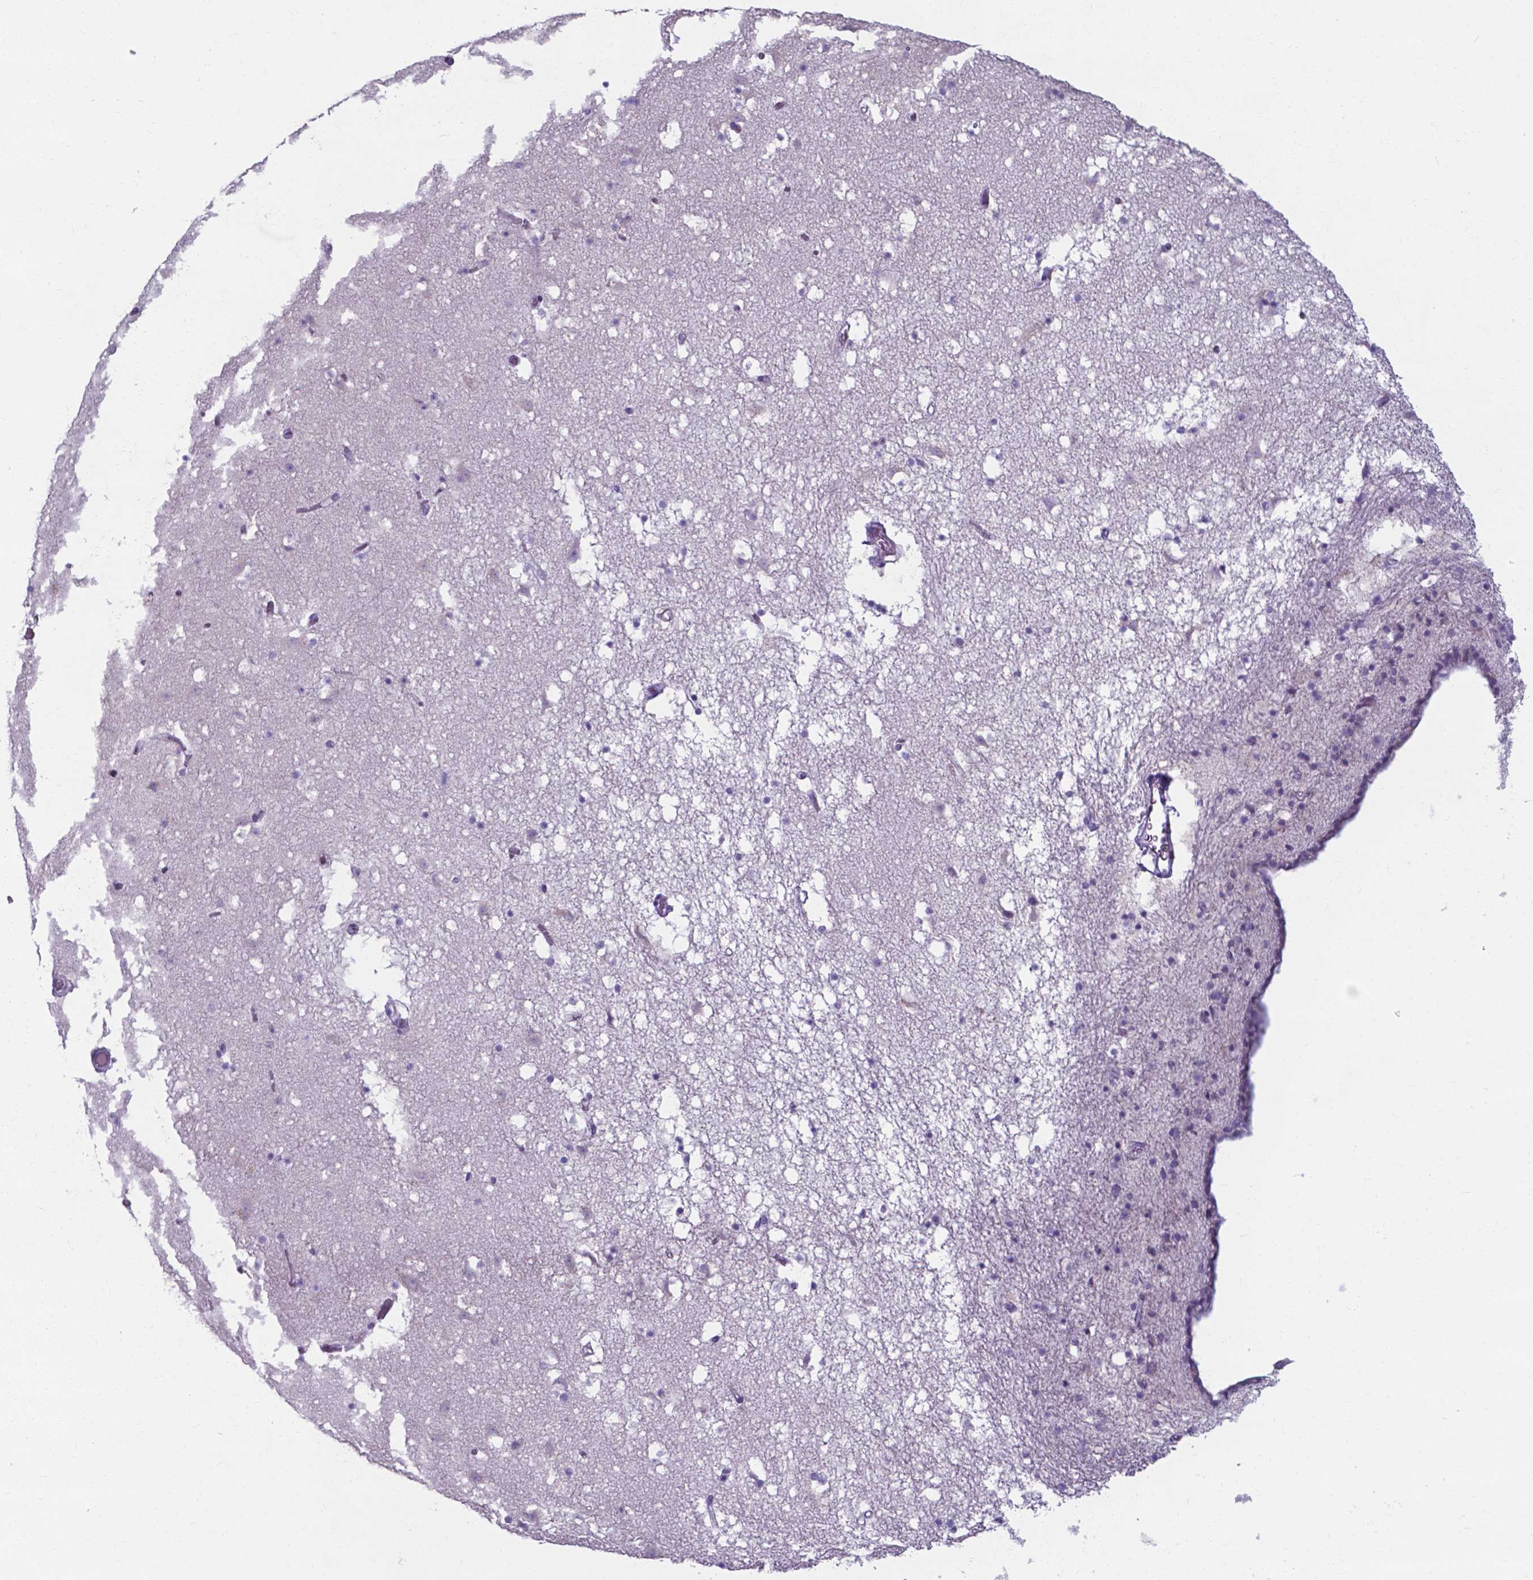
{"staining": {"intensity": "negative", "quantity": "none", "location": "none"}, "tissue": "caudate", "cell_type": "Glial cells", "image_type": "normal", "snomed": [{"axis": "morphology", "description": "Normal tissue, NOS"}, {"axis": "topography", "description": "Lateral ventricle wall"}], "caption": "This photomicrograph is of unremarkable caudate stained with IHC to label a protein in brown with the nuclei are counter-stained blue. There is no staining in glial cells. (Brightfield microscopy of DAB (3,3'-diaminobenzidine) immunohistochemistry (IHC) at high magnification).", "gene": "AP5B1", "patient": {"sex": "female", "age": 42}}